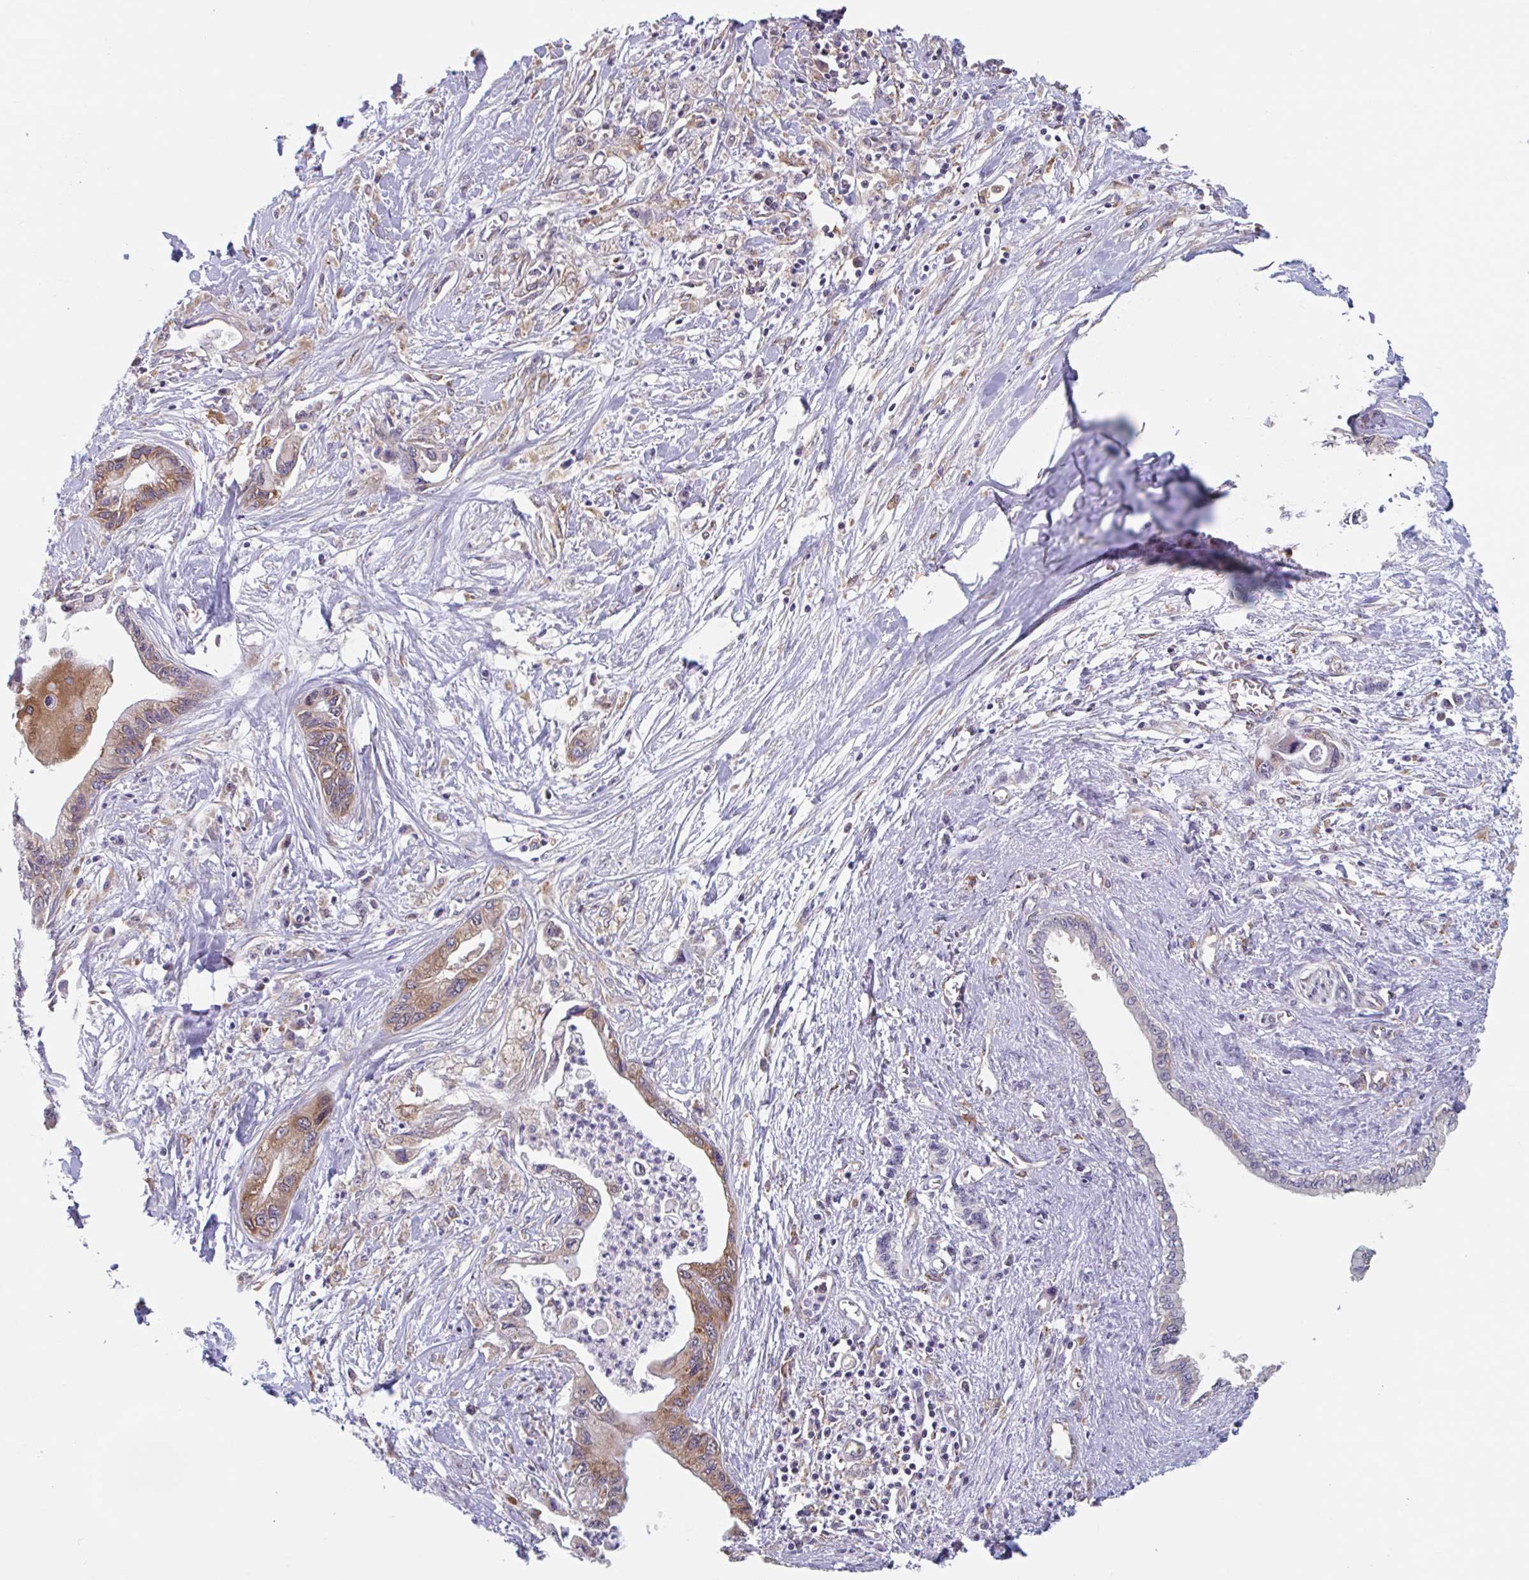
{"staining": {"intensity": "moderate", "quantity": ">75%", "location": "cytoplasmic/membranous"}, "tissue": "pancreatic cancer", "cell_type": "Tumor cells", "image_type": "cancer", "snomed": [{"axis": "morphology", "description": "Adenocarcinoma, NOS"}, {"axis": "topography", "description": "Pancreas"}], "caption": "Immunohistochemistry (IHC) image of pancreatic cancer (adenocarcinoma) stained for a protein (brown), which displays medium levels of moderate cytoplasmic/membranous staining in about >75% of tumor cells.", "gene": "SNX8", "patient": {"sex": "male", "age": 61}}